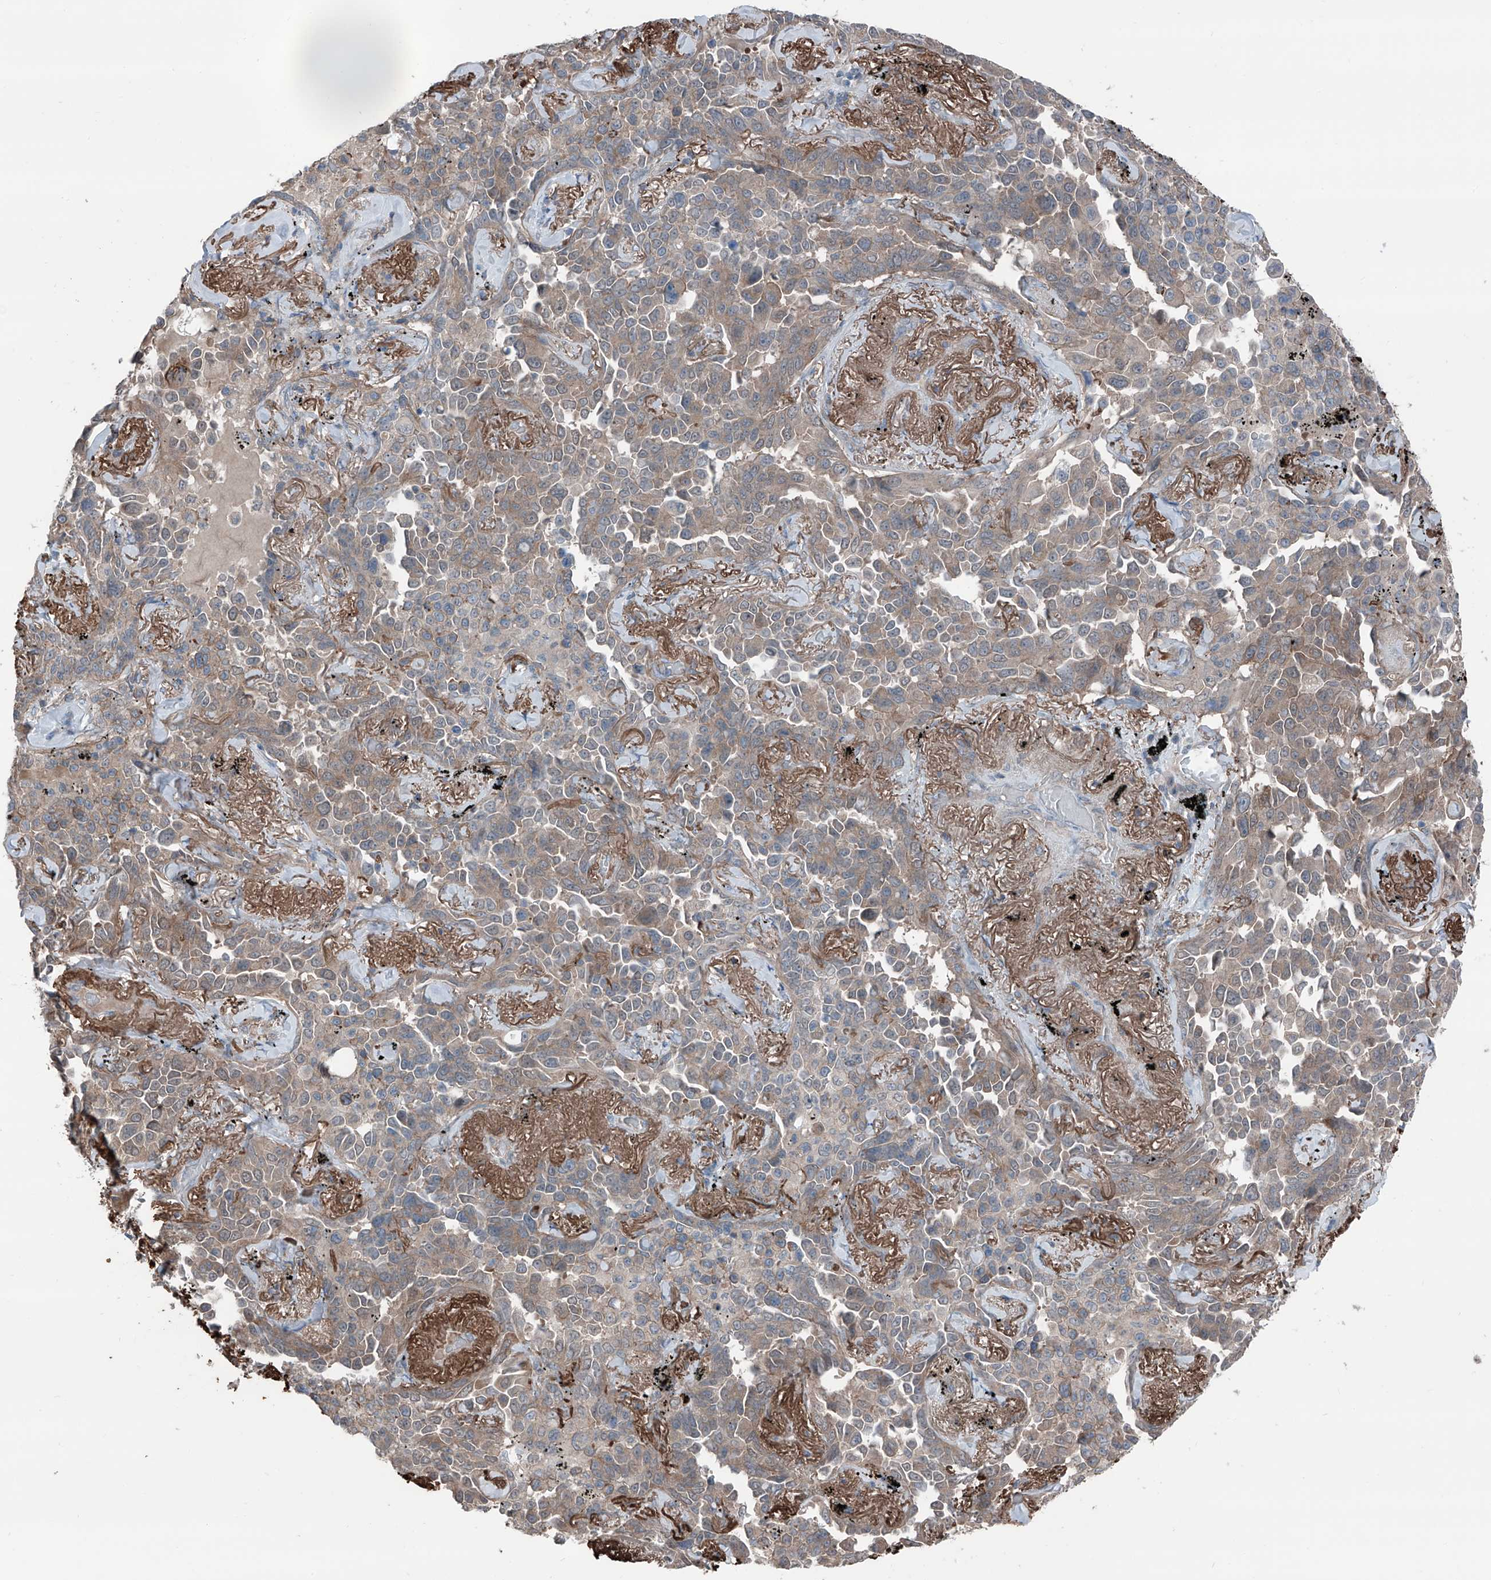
{"staining": {"intensity": "weak", "quantity": "25%-75%", "location": "cytoplasmic/membranous"}, "tissue": "lung cancer", "cell_type": "Tumor cells", "image_type": "cancer", "snomed": [{"axis": "morphology", "description": "Adenocarcinoma, NOS"}, {"axis": "topography", "description": "Lung"}], "caption": "Lung cancer stained with DAB immunohistochemistry (IHC) exhibits low levels of weak cytoplasmic/membranous staining in approximately 25%-75% of tumor cells.", "gene": "HSPB11", "patient": {"sex": "female", "age": 67}}